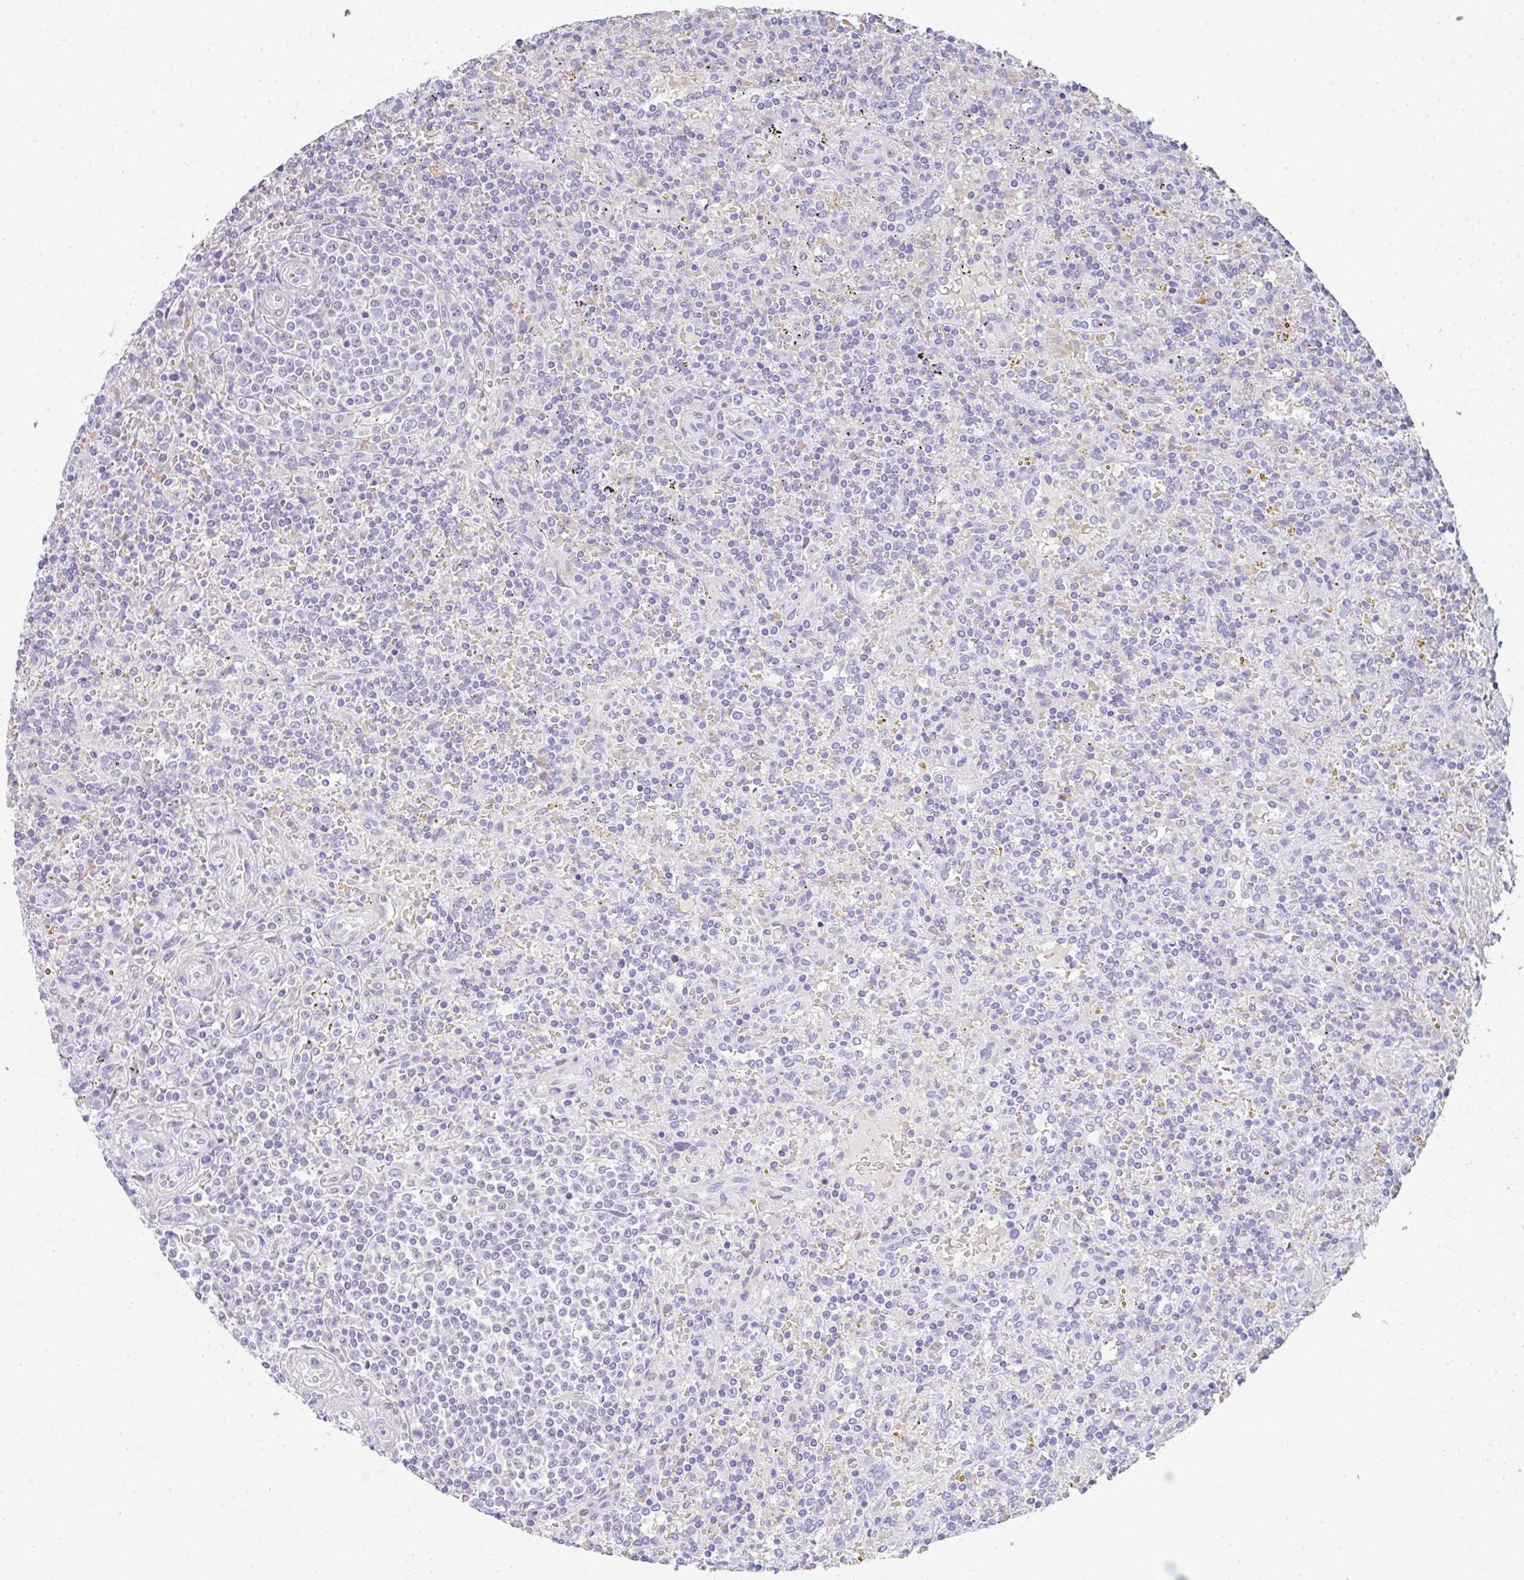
{"staining": {"intensity": "negative", "quantity": "none", "location": "none"}, "tissue": "lymphoma", "cell_type": "Tumor cells", "image_type": "cancer", "snomed": [{"axis": "morphology", "description": "Malignant lymphoma, non-Hodgkin's type, Low grade"}, {"axis": "topography", "description": "Spleen"}], "caption": "Immunohistochemistry histopathology image of neoplastic tissue: low-grade malignant lymphoma, non-Hodgkin's type stained with DAB (3,3'-diaminobenzidine) reveals no significant protein positivity in tumor cells.", "gene": "NEU2", "patient": {"sex": "male", "age": 67}}